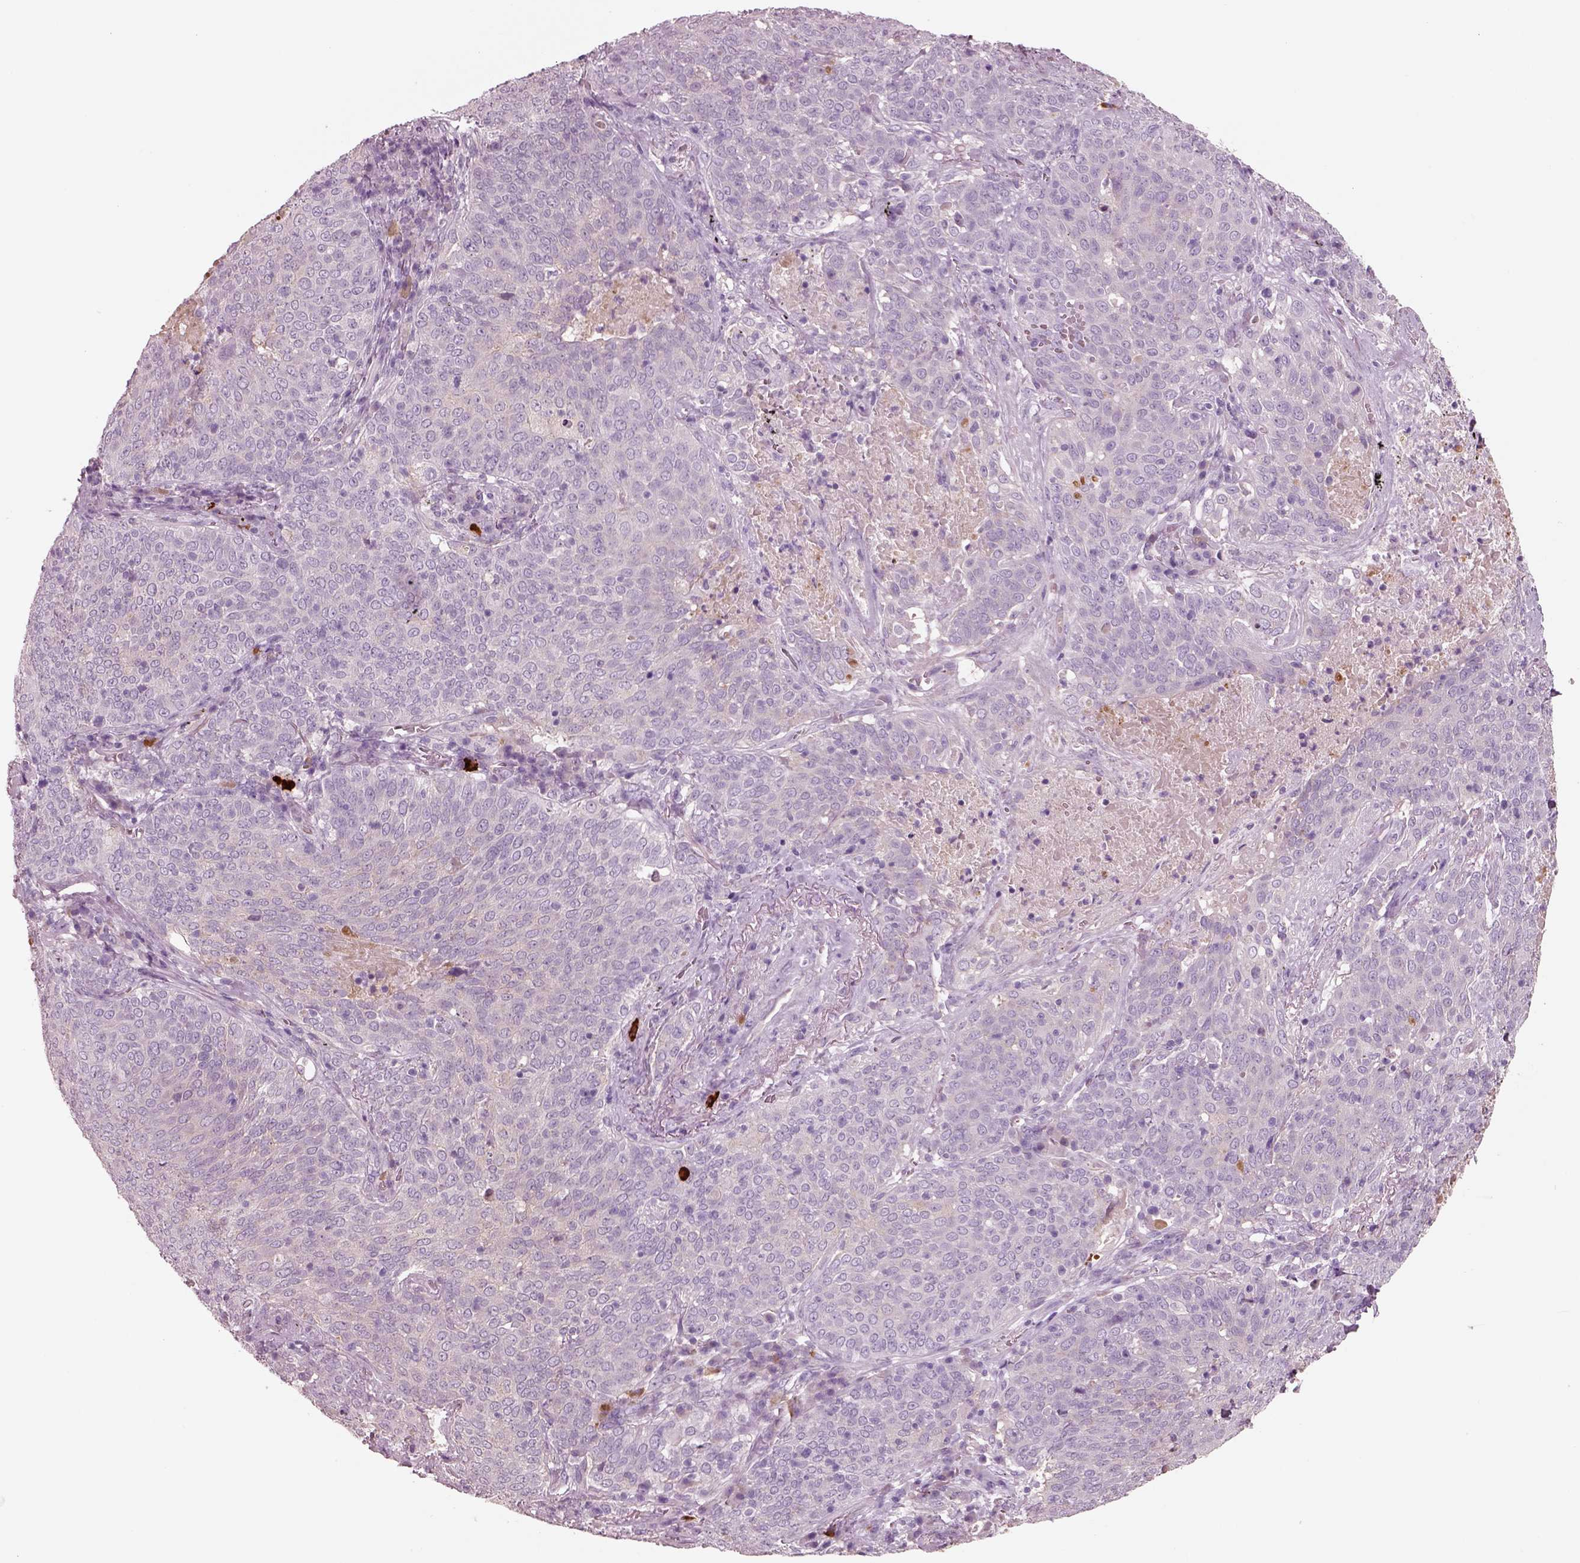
{"staining": {"intensity": "negative", "quantity": "none", "location": "none"}, "tissue": "lung cancer", "cell_type": "Tumor cells", "image_type": "cancer", "snomed": [{"axis": "morphology", "description": "Squamous cell carcinoma, NOS"}, {"axis": "topography", "description": "Lung"}], "caption": "Immunohistochemical staining of human lung squamous cell carcinoma displays no significant staining in tumor cells.", "gene": "IGLL1", "patient": {"sex": "male", "age": 82}}